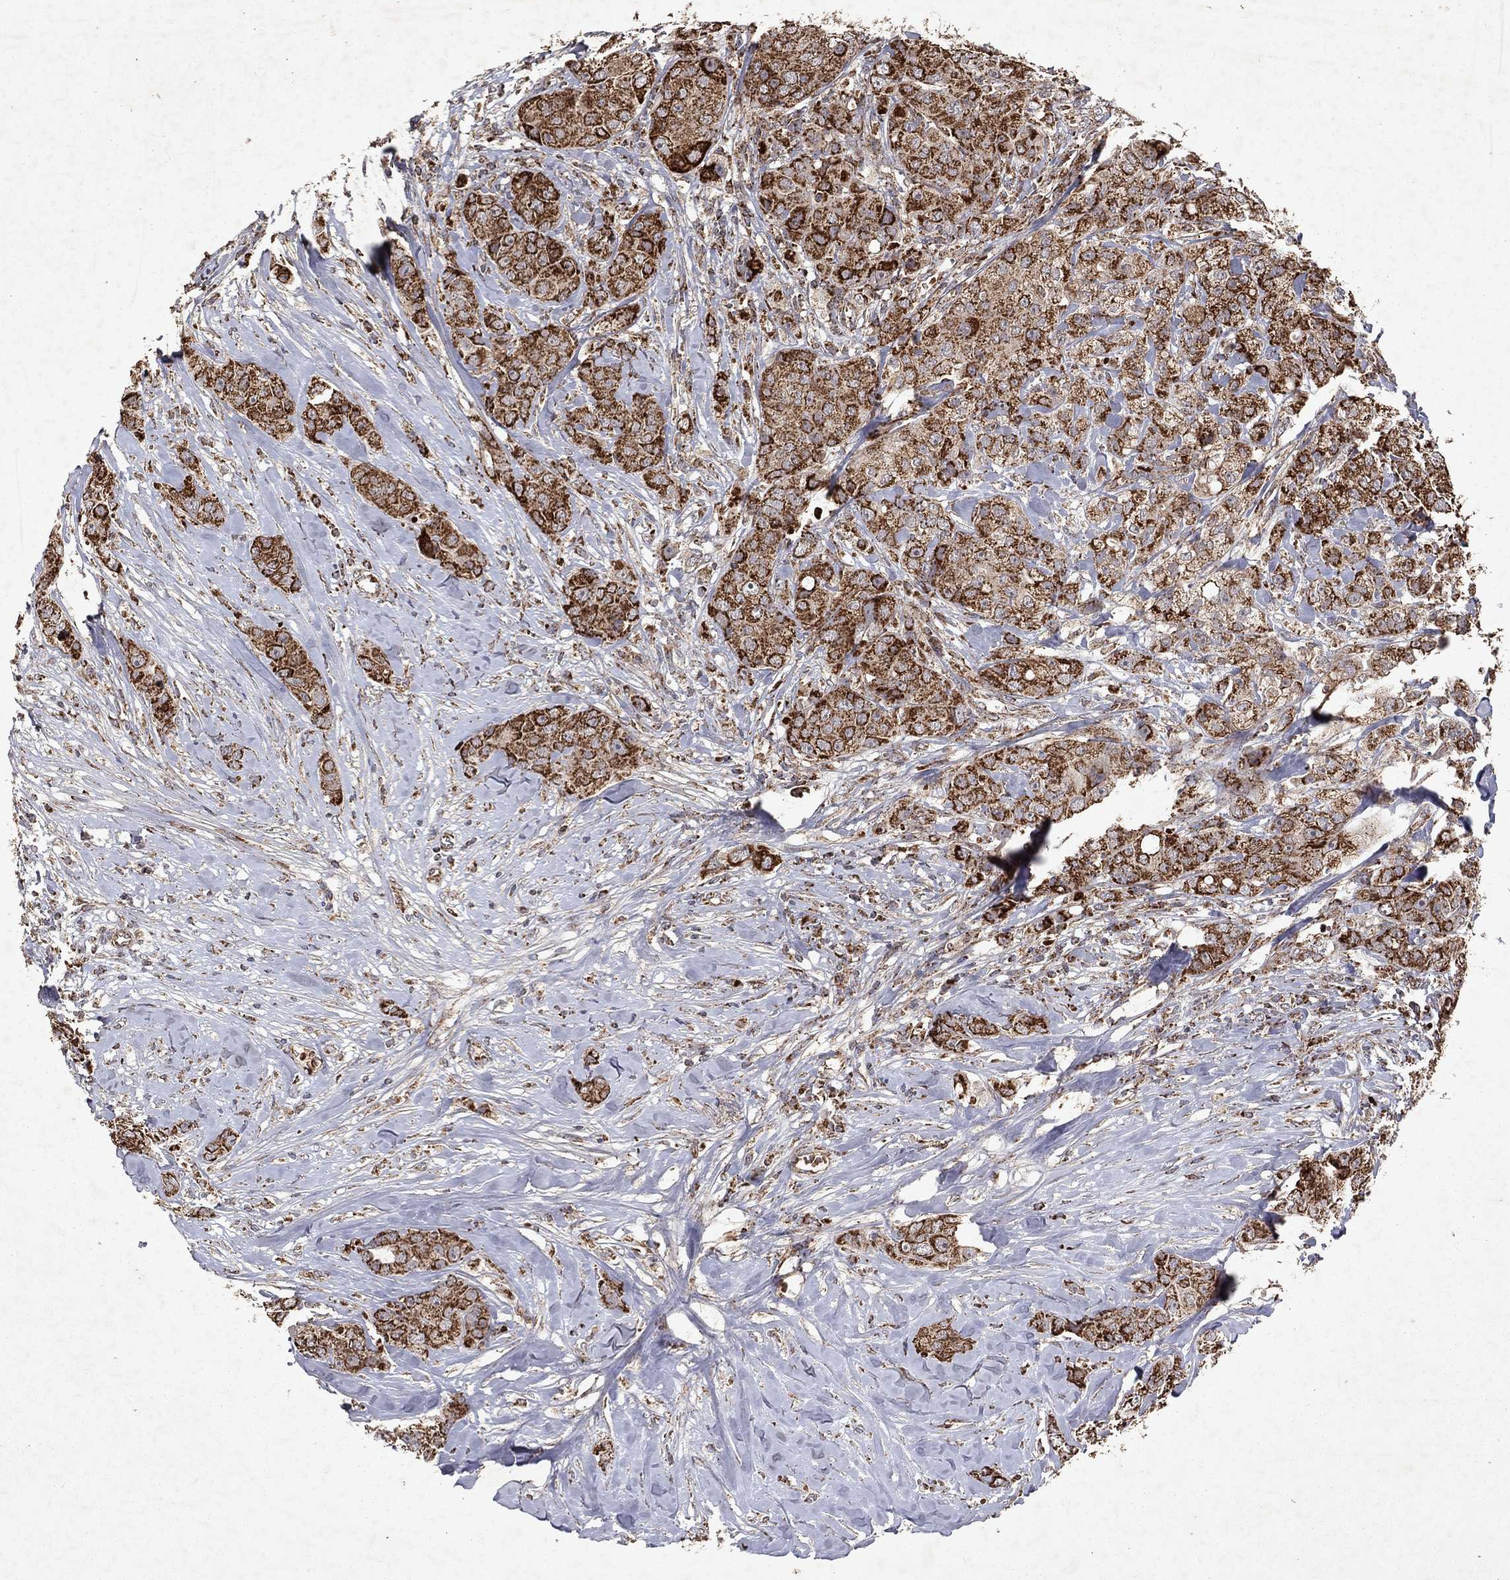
{"staining": {"intensity": "strong", "quantity": ">75%", "location": "cytoplasmic/membranous"}, "tissue": "breast cancer", "cell_type": "Tumor cells", "image_type": "cancer", "snomed": [{"axis": "morphology", "description": "Duct carcinoma"}, {"axis": "topography", "description": "Breast"}], "caption": "Immunohistochemical staining of breast cancer (infiltrating ductal carcinoma) displays high levels of strong cytoplasmic/membranous positivity in approximately >75% of tumor cells.", "gene": "PYROXD2", "patient": {"sex": "female", "age": 43}}